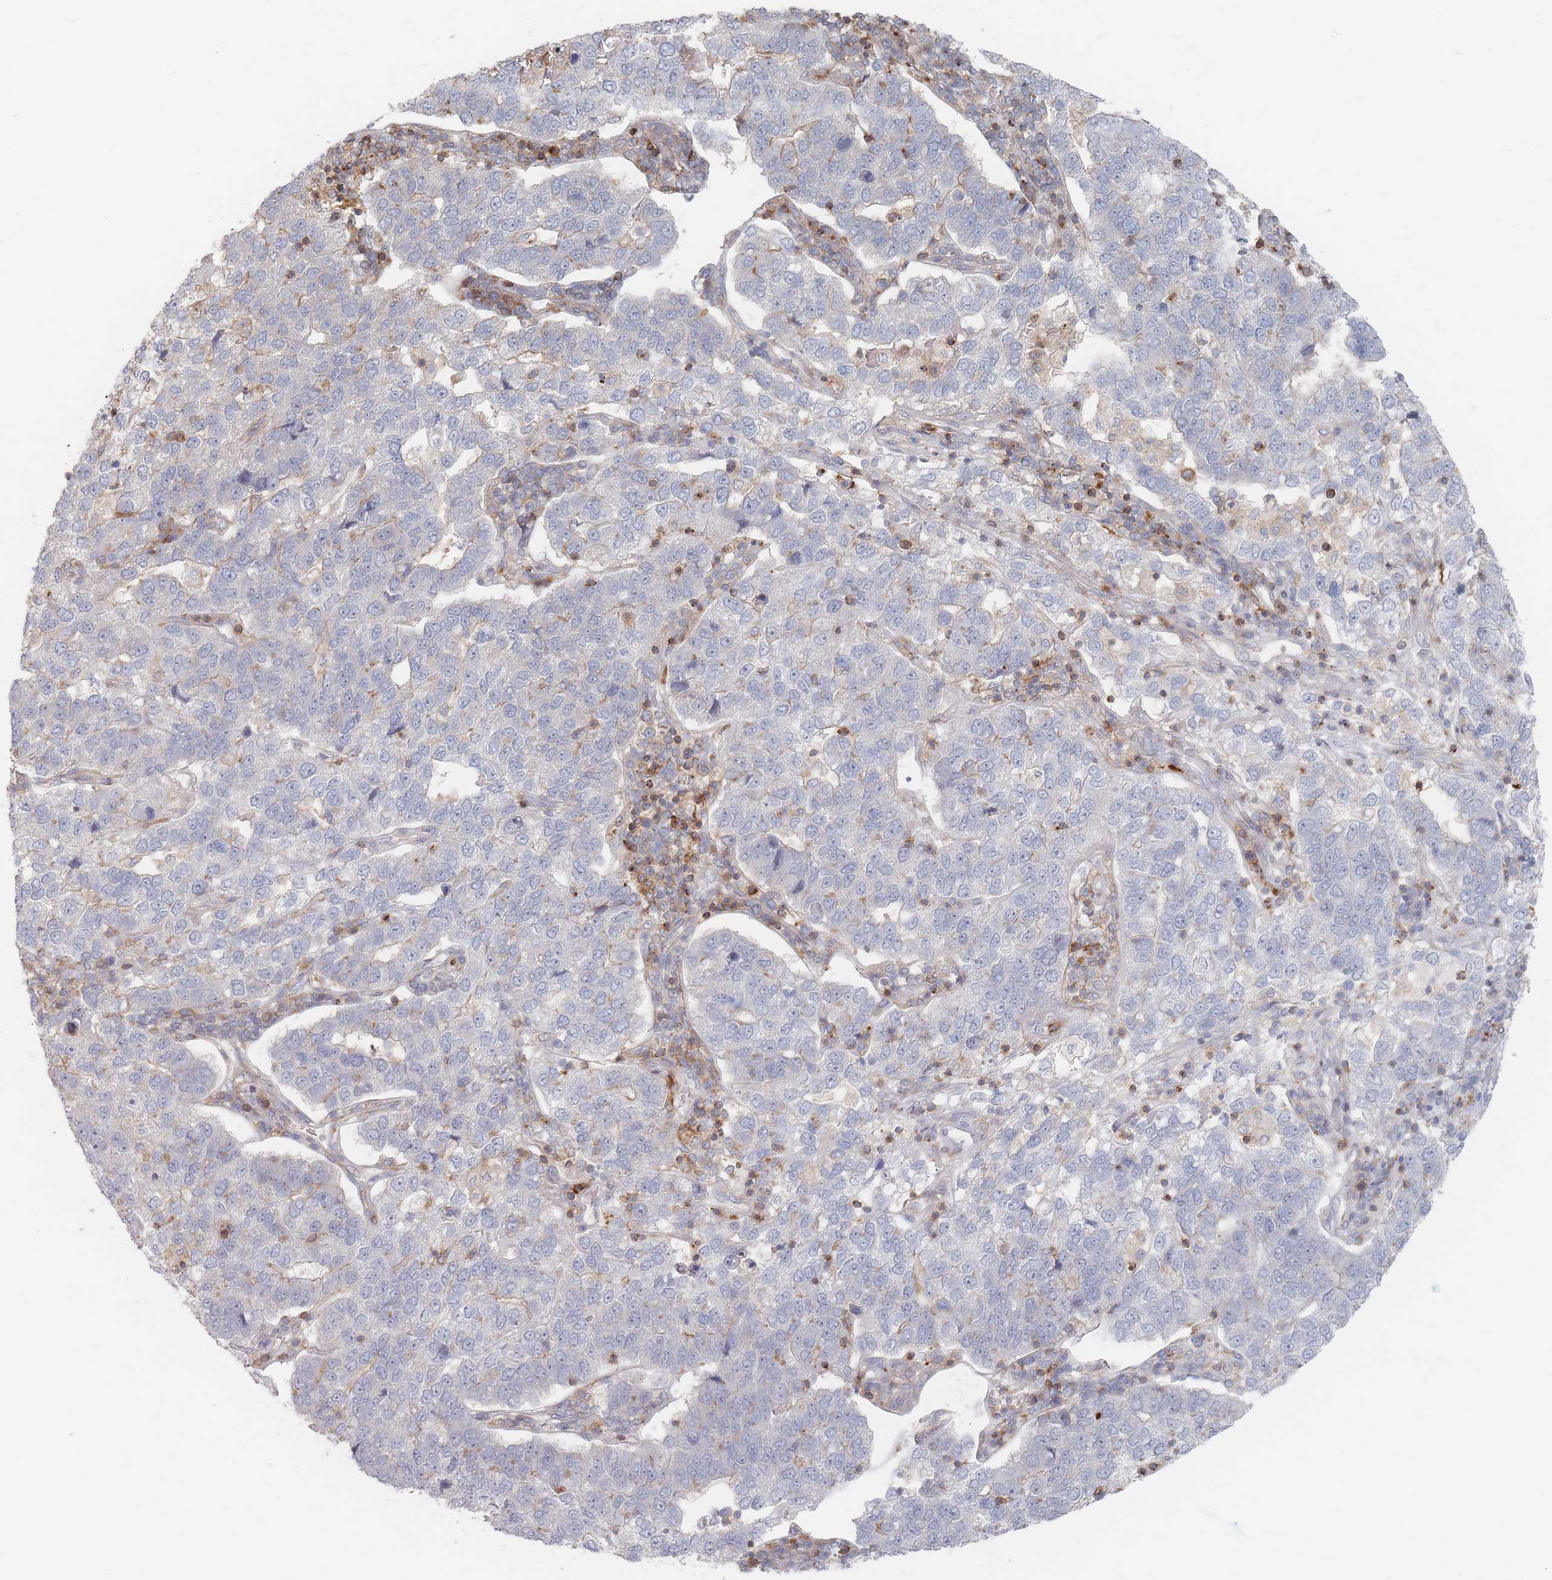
{"staining": {"intensity": "negative", "quantity": "none", "location": "none"}, "tissue": "pancreatic cancer", "cell_type": "Tumor cells", "image_type": "cancer", "snomed": [{"axis": "morphology", "description": "Adenocarcinoma, NOS"}, {"axis": "topography", "description": "Pancreas"}], "caption": "Pancreatic cancer (adenocarcinoma) stained for a protein using immunohistochemistry (IHC) reveals no positivity tumor cells.", "gene": "ZNF852", "patient": {"sex": "female", "age": 61}}